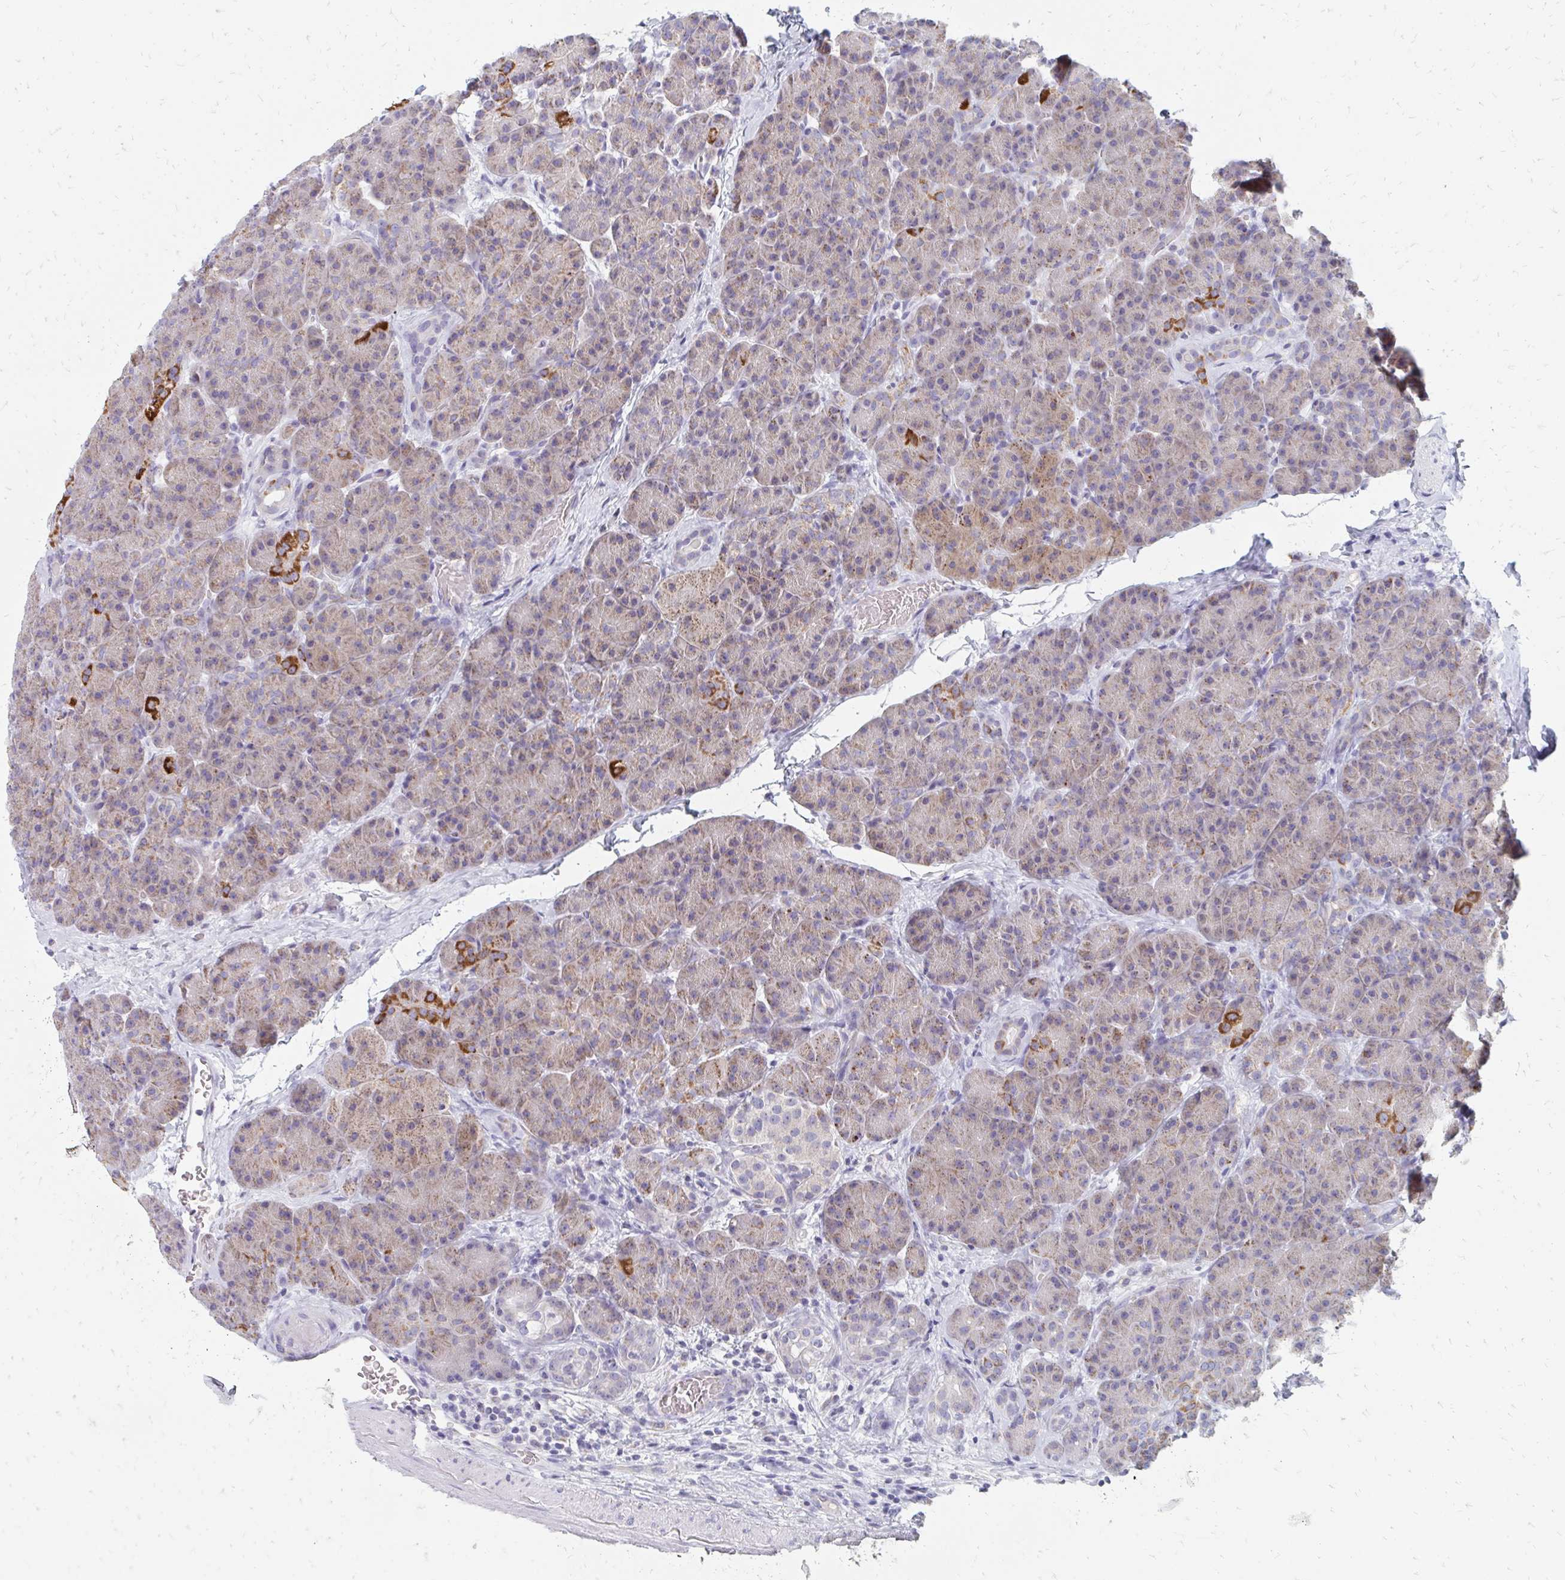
{"staining": {"intensity": "weak", "quantity": "25%-75%", "location": "cytoplasmic/membranous"}, "tissue": "pancreas", "cell_type": "Exocrine glandular cells", "image_type": "normal", "snomed": [{"axis": "morphology", "description": "Normal tissue, NOS"}, {"axis": "topography", "description": "Pancreas"}], "caption": "Protein staining of benign pancreas shows weak cytoplasmic/membranous expression in approximately 25%-75% of exocrine glandular cells. Ihc stains the protein of interest in brown and the nuclei are stained blue.", "gene": "OR10V1", "patient": {"sex": "male", "age": 57}}